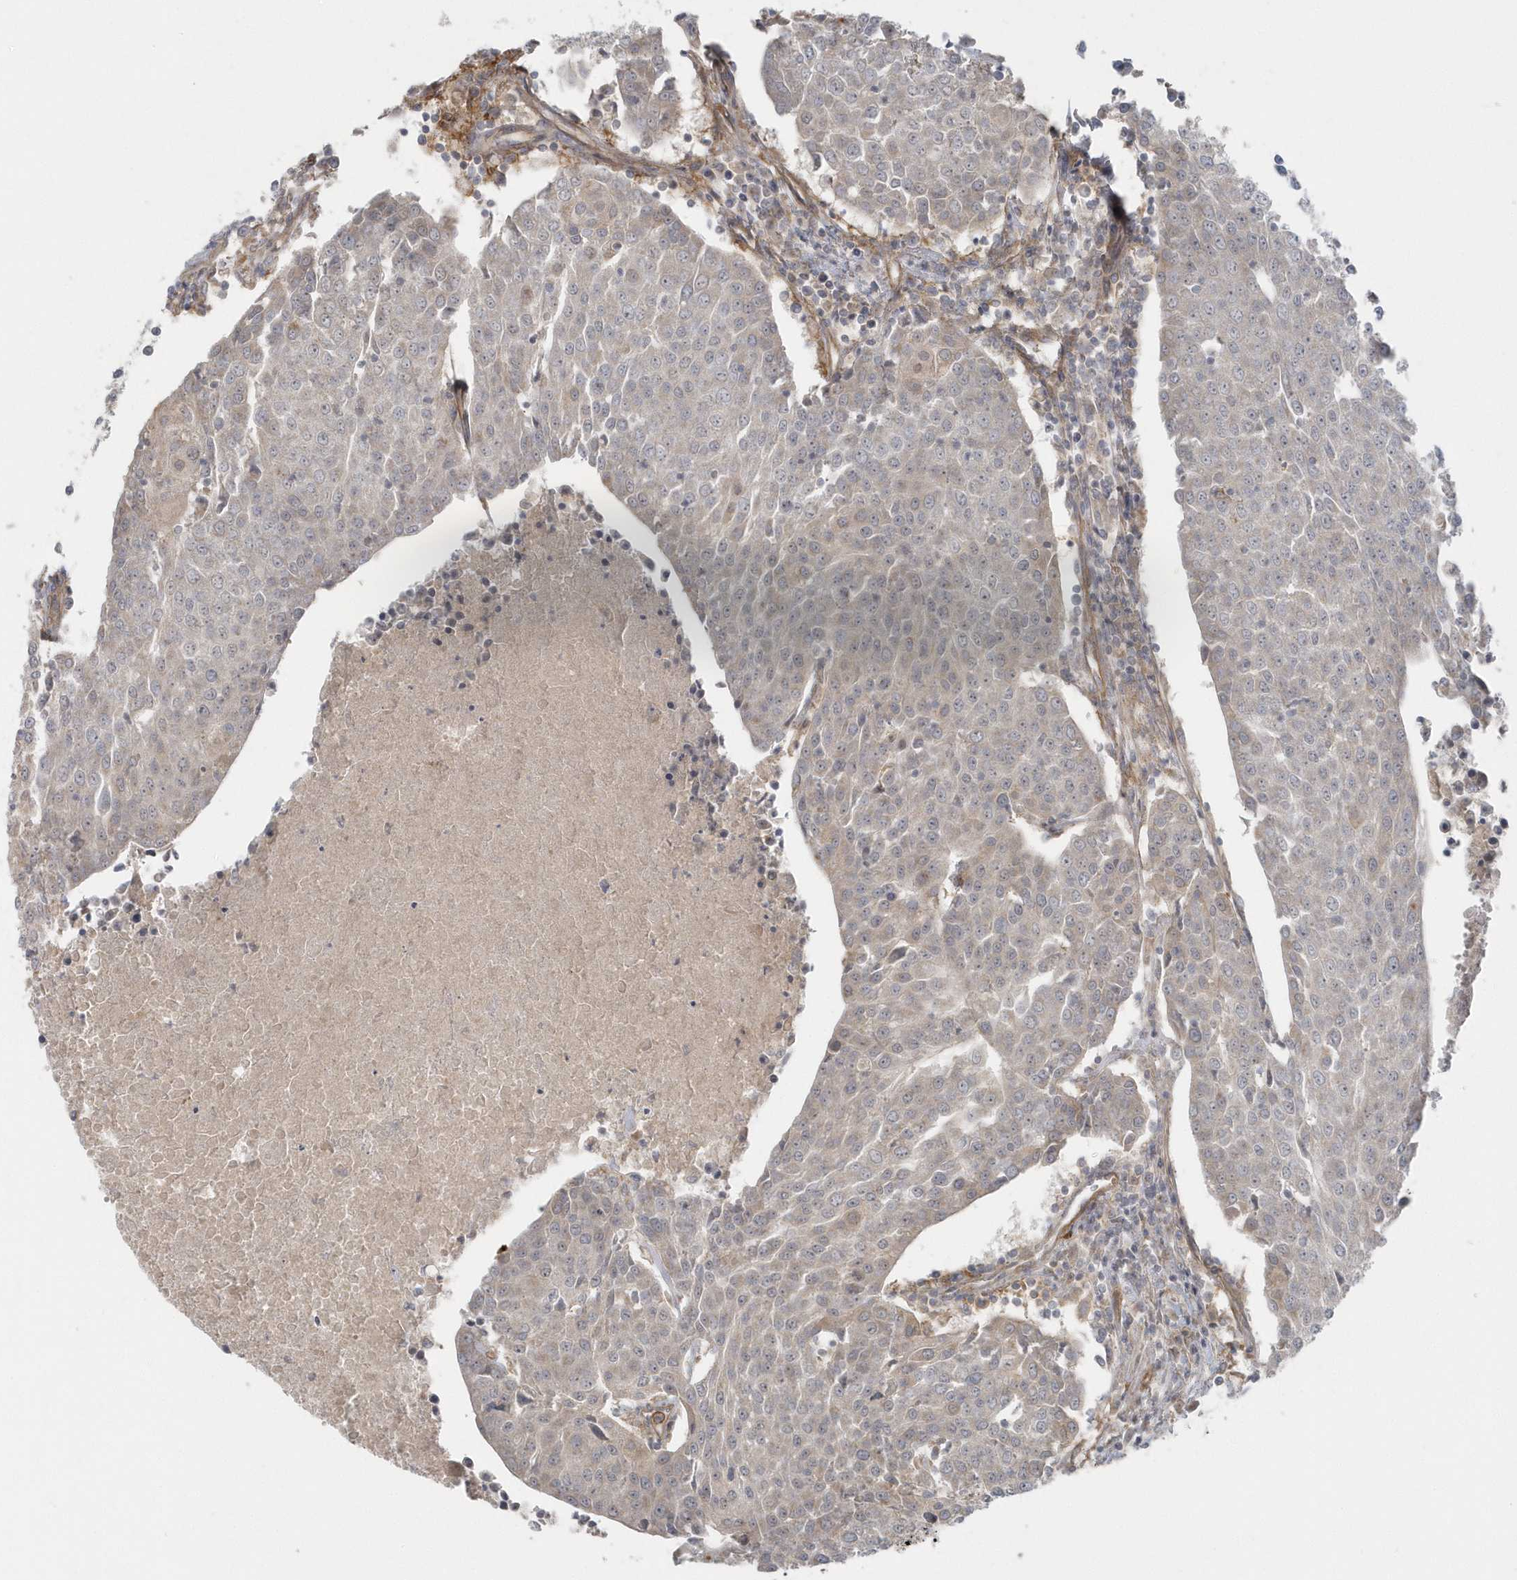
{"staining": {"intensity": "negative", "quantity": "none", "location": "none"}, "tissue": "urothelial cancer", "cell_type": "Tumor cells", "image_type": "cancer", "snomed": [{"axis": "morphology", "description": "Urothelial carcinoma, High grade"}, {"axis": "topography", "description": "Urinary bladder"}], "caption": "Tumor cells are negative for brown protein staining in urothelial cancer.", "gene": "ACTR1A", "patient": {"sex": "female", "age": 85}}